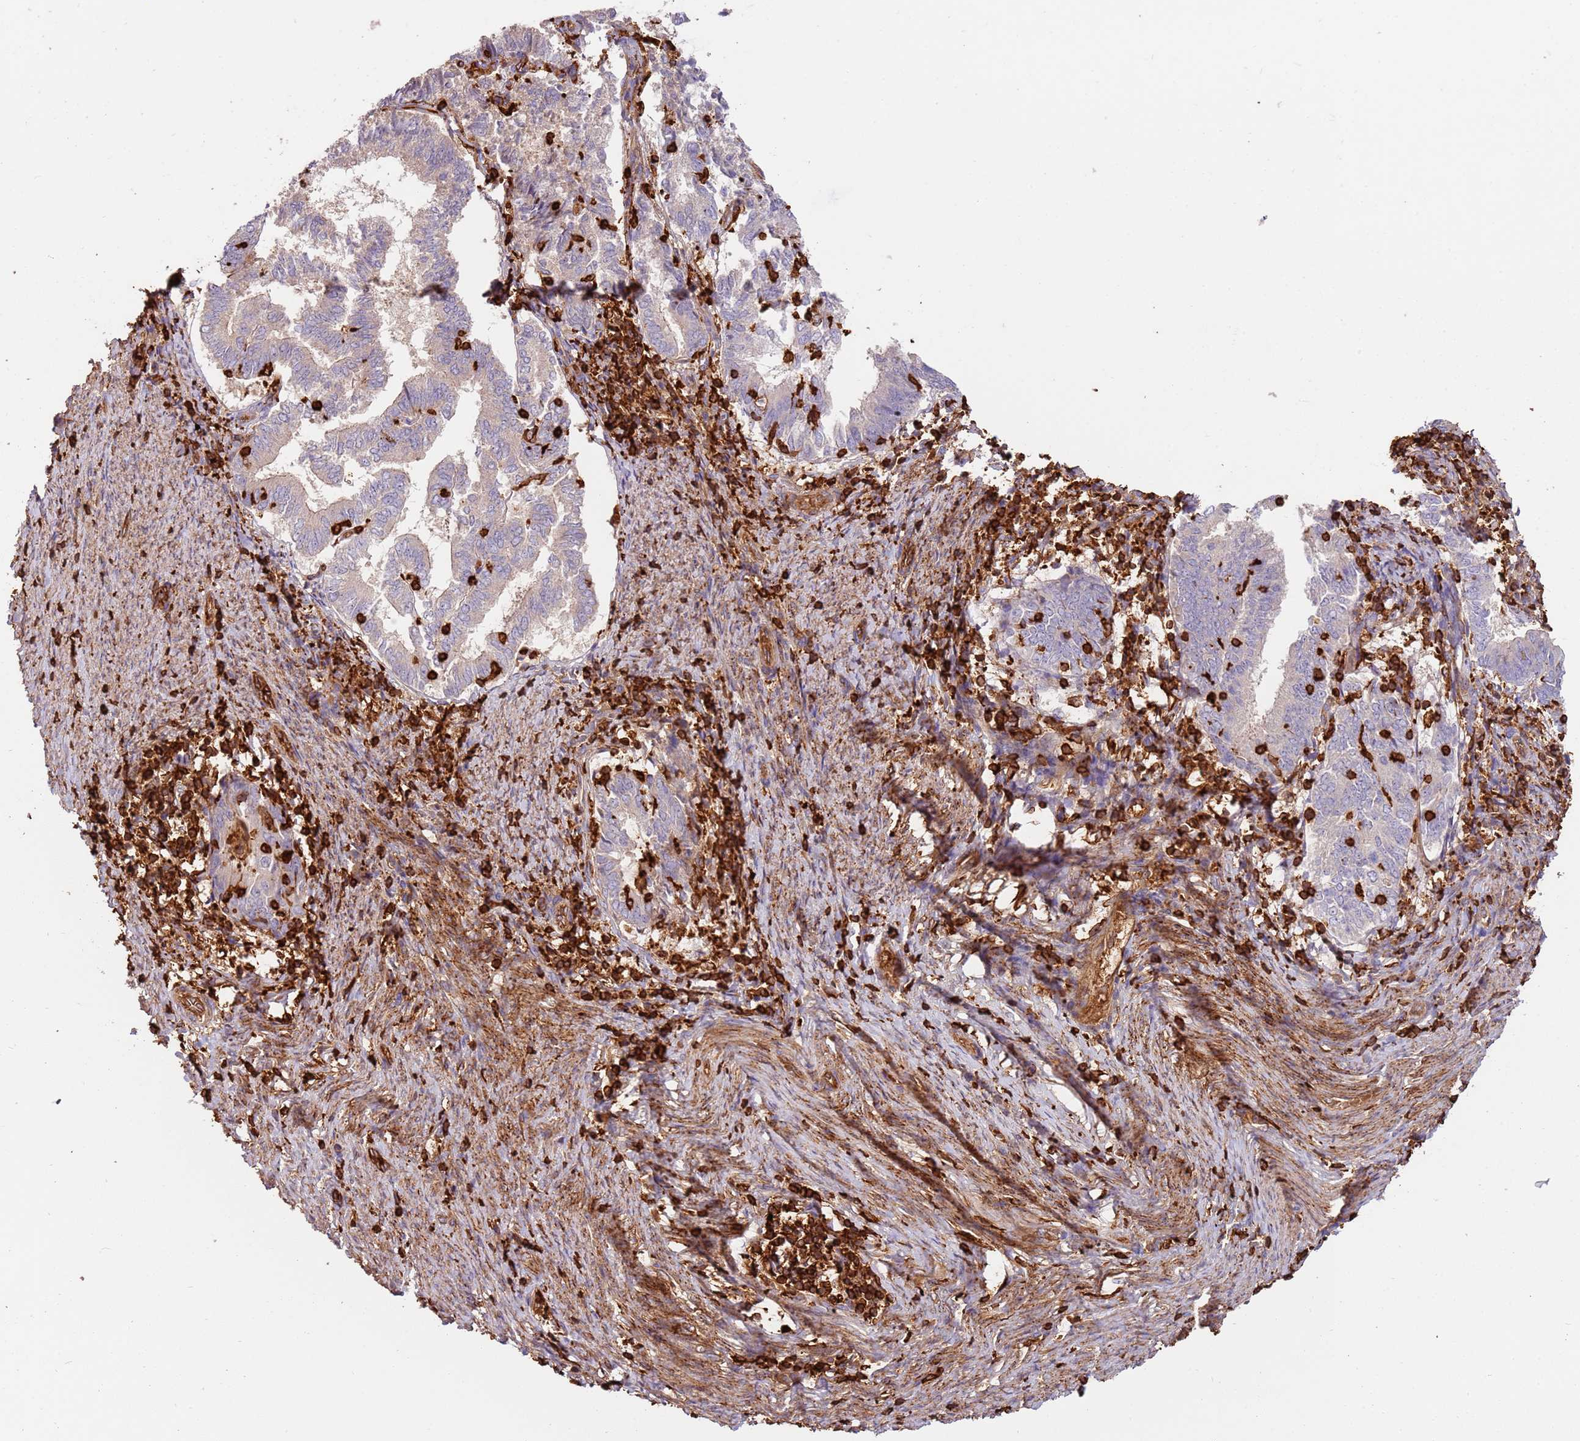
{"staining": {"intensity": "weak", "quantity": "<25%", "location": "cytoplasmic/membranous"}, "tissue": "endometrial cancer", "cell_type": "Tumor cells", "image_type": "cancer", "snomed": [{"axis": "morphology", "description": "Adenocarcinoma, NOS"}, {"axis": "topography", "description": "Endometrium"}], "caption": "Histopathology image shows no protein staining in tumor cells of endometrial cancer tissue. (Stains: DAB (3,3'-diaminobenzidine) immunohistochemistry with hematoxylin counter stain, Microscopy: brightfield microscopy at high magnification).", "gene": "OR6P1", "patient": {"sex": "female", "age": 80}}